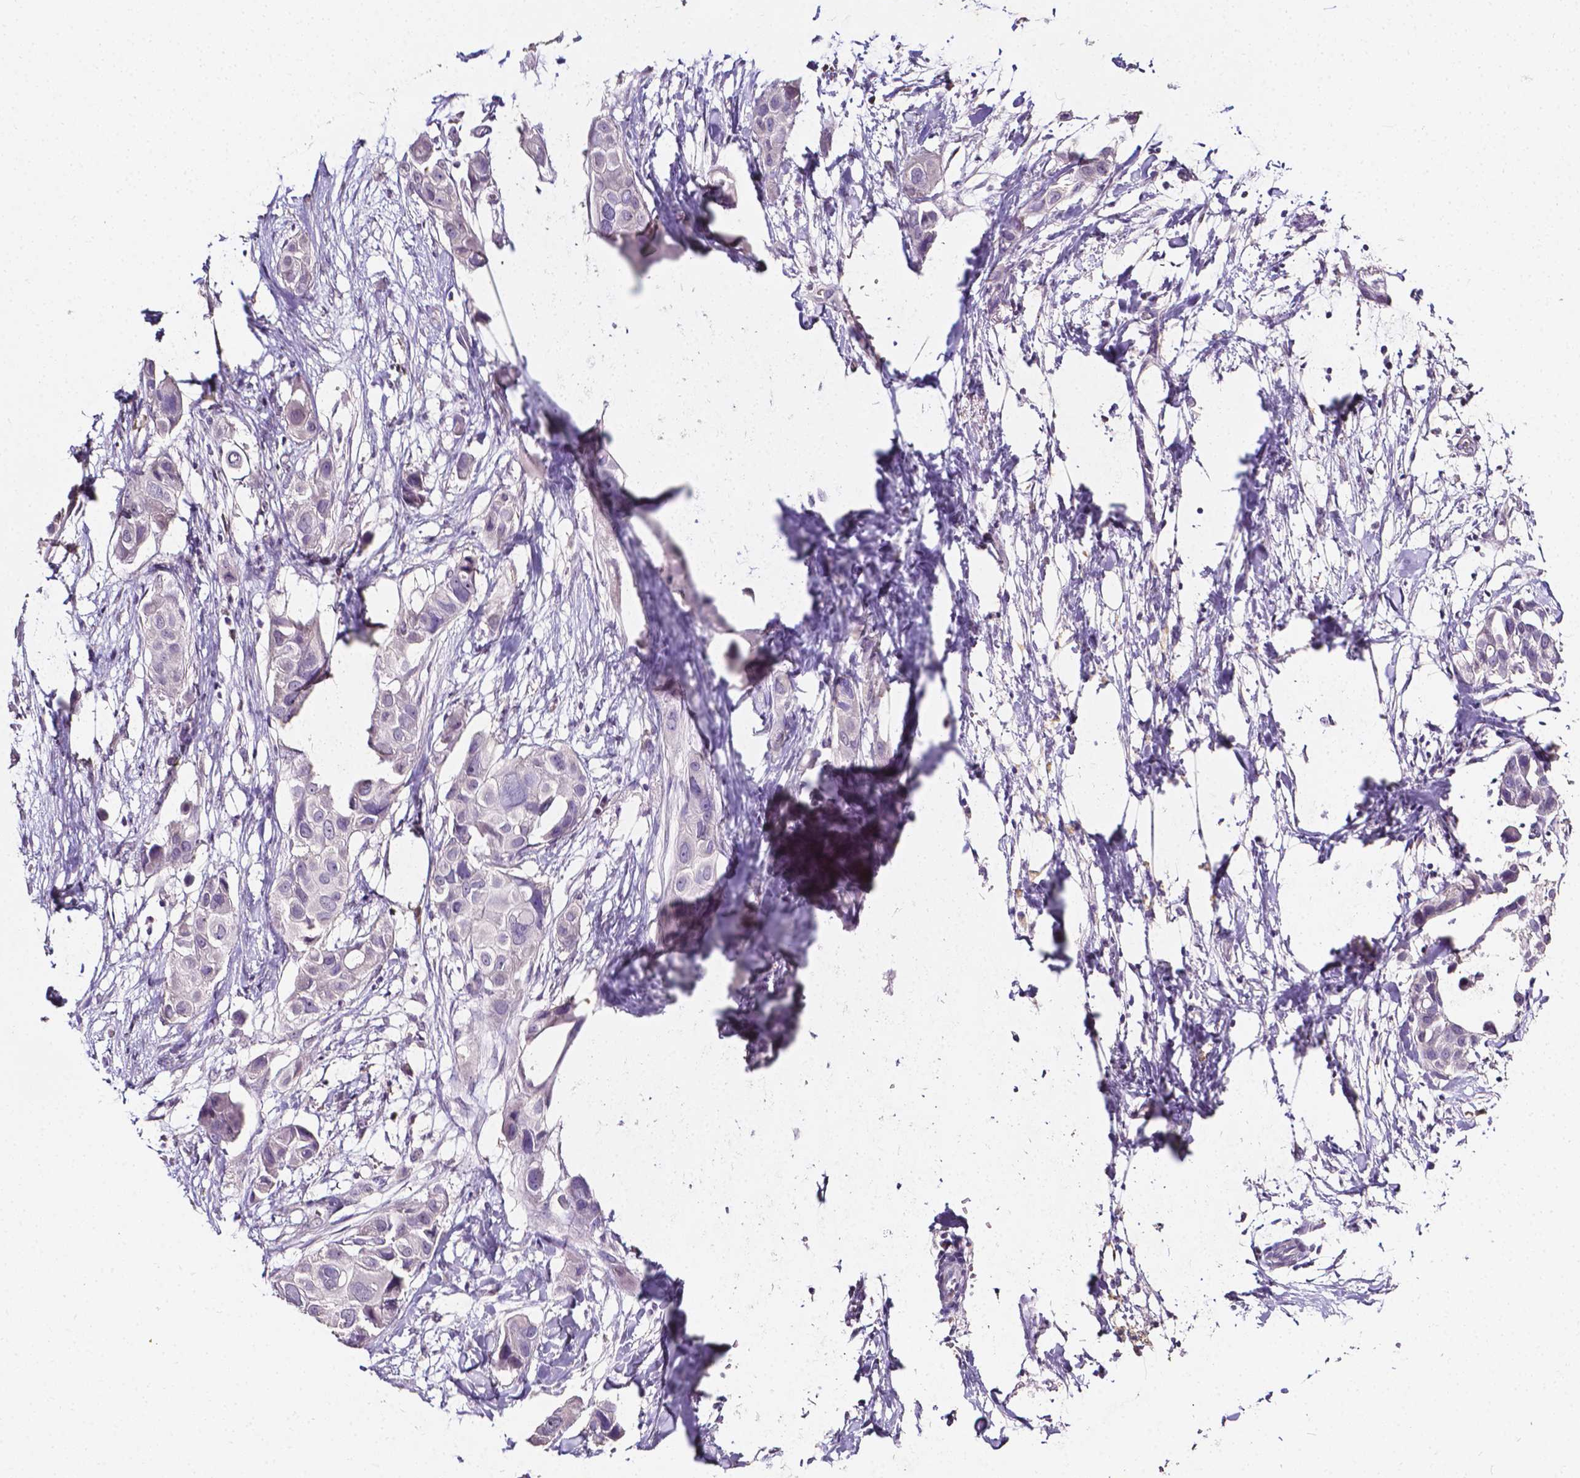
{"staining": {"intensity": "negative", "quantity": "none", "location": "none"}, "tissue": "breast cancer", "cell_type": "Tumor cells", "image_type": "cancer", "snomed": [{"axis": "morphology", "description": "Duct carcinoma"}, {"axis": "topography", "description": "Breast"}], "caption": "Tumor cells are negative for brown protein staining in infiltrating ductal carcinoma (breast).", "gene": "PSAT1", "patient": {"sex": "female", "age": 38}}